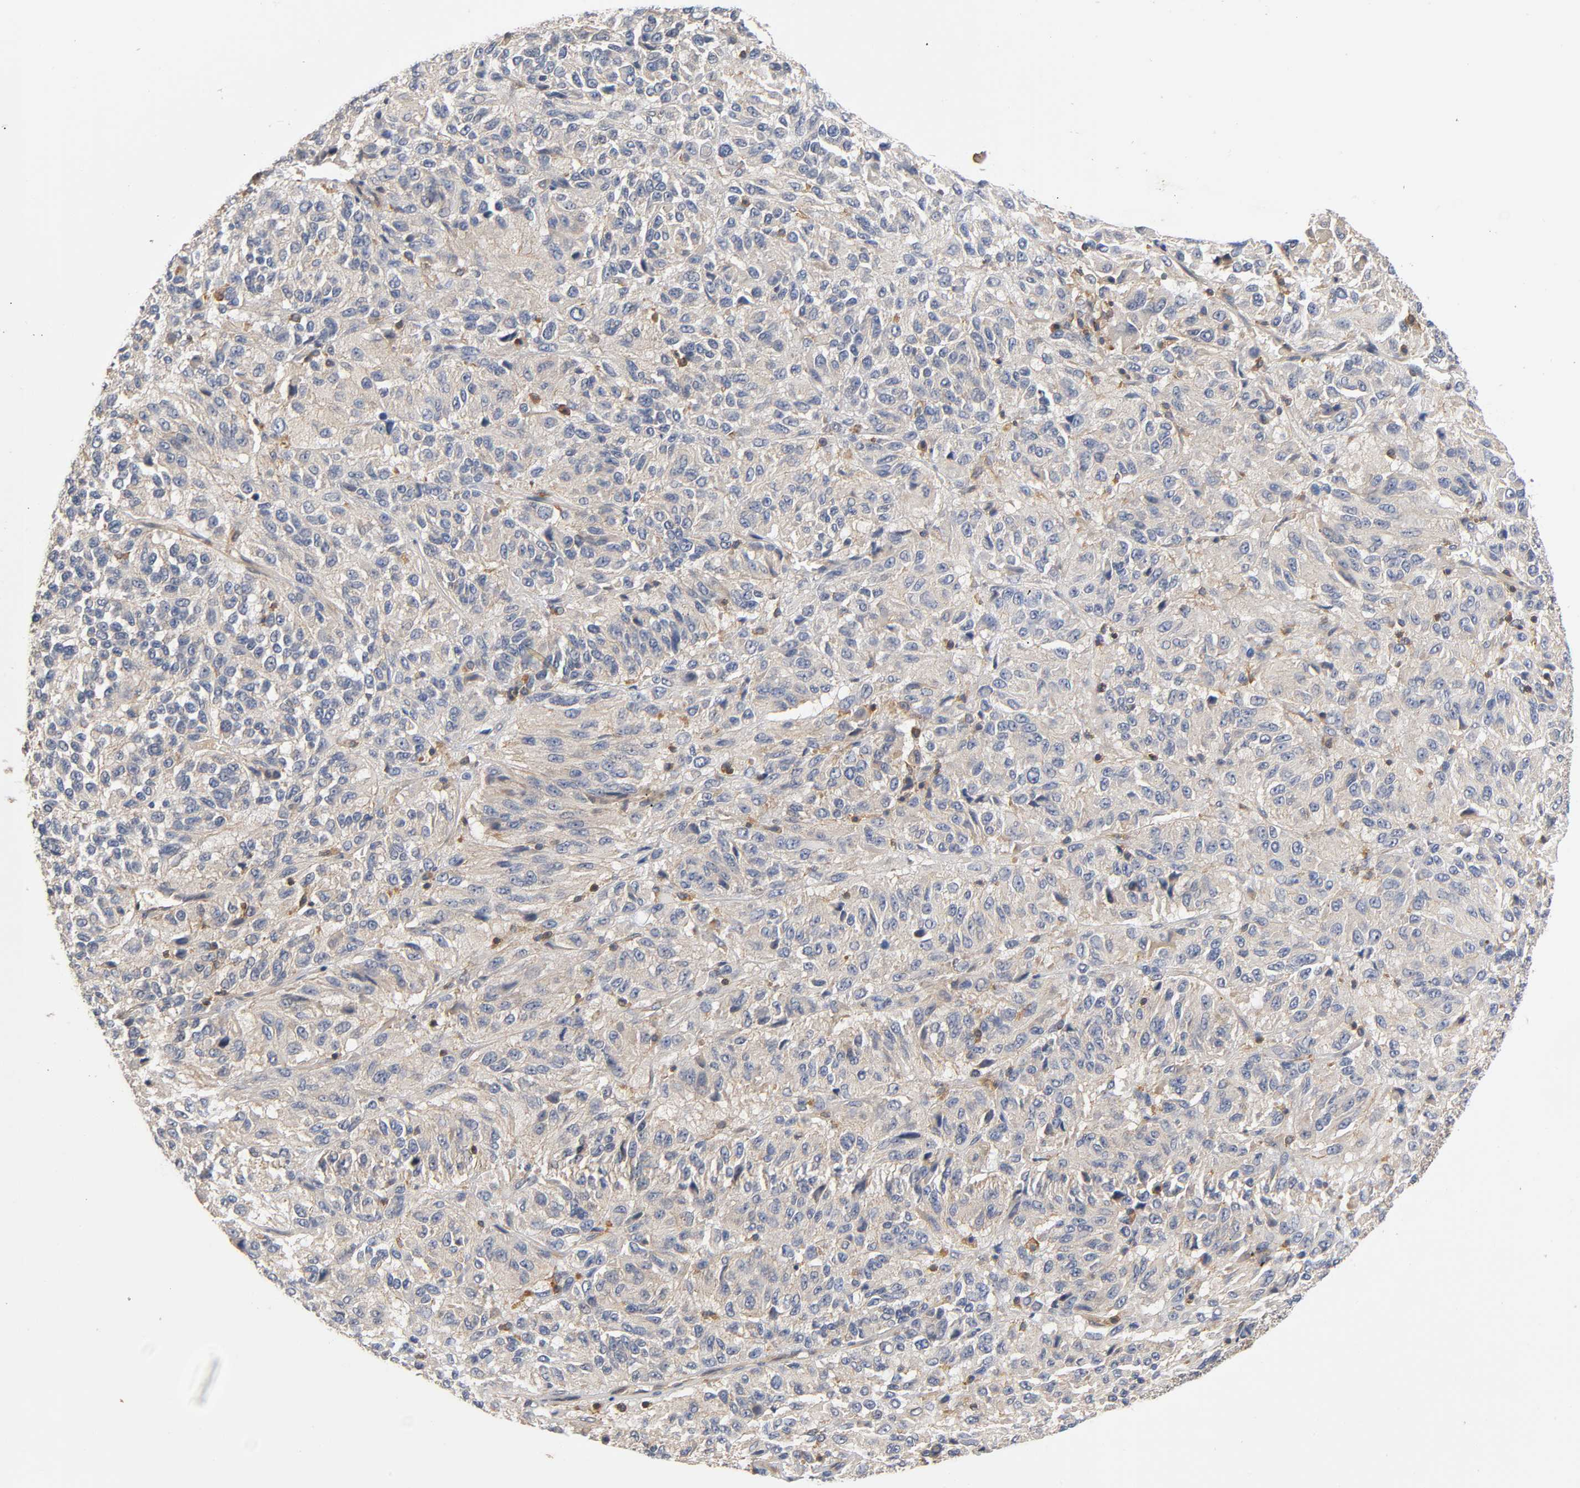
{"staining": {"intensity": "weak", "quantity": "25%-75%", "location": "cytoplasmic/membranous"}, "tissue": "melanoma", "cell_type": "Tumor cells", "image_type": "cancer", "snomed": [{"axis": "morphology", "description": "Malignant melanoma, Metastatic site"}, {"axis": "topography", "description": "Lung"}], "caption": "A high-resolution photomicrograph shows immunohistochemistry staining of melanoma, which shows weak cytoplasmic/membranous expression in approximately 25%-75% of tumor cells.", "gene": "ACTR2", "patient": {"sex": "male", "age": 64}}